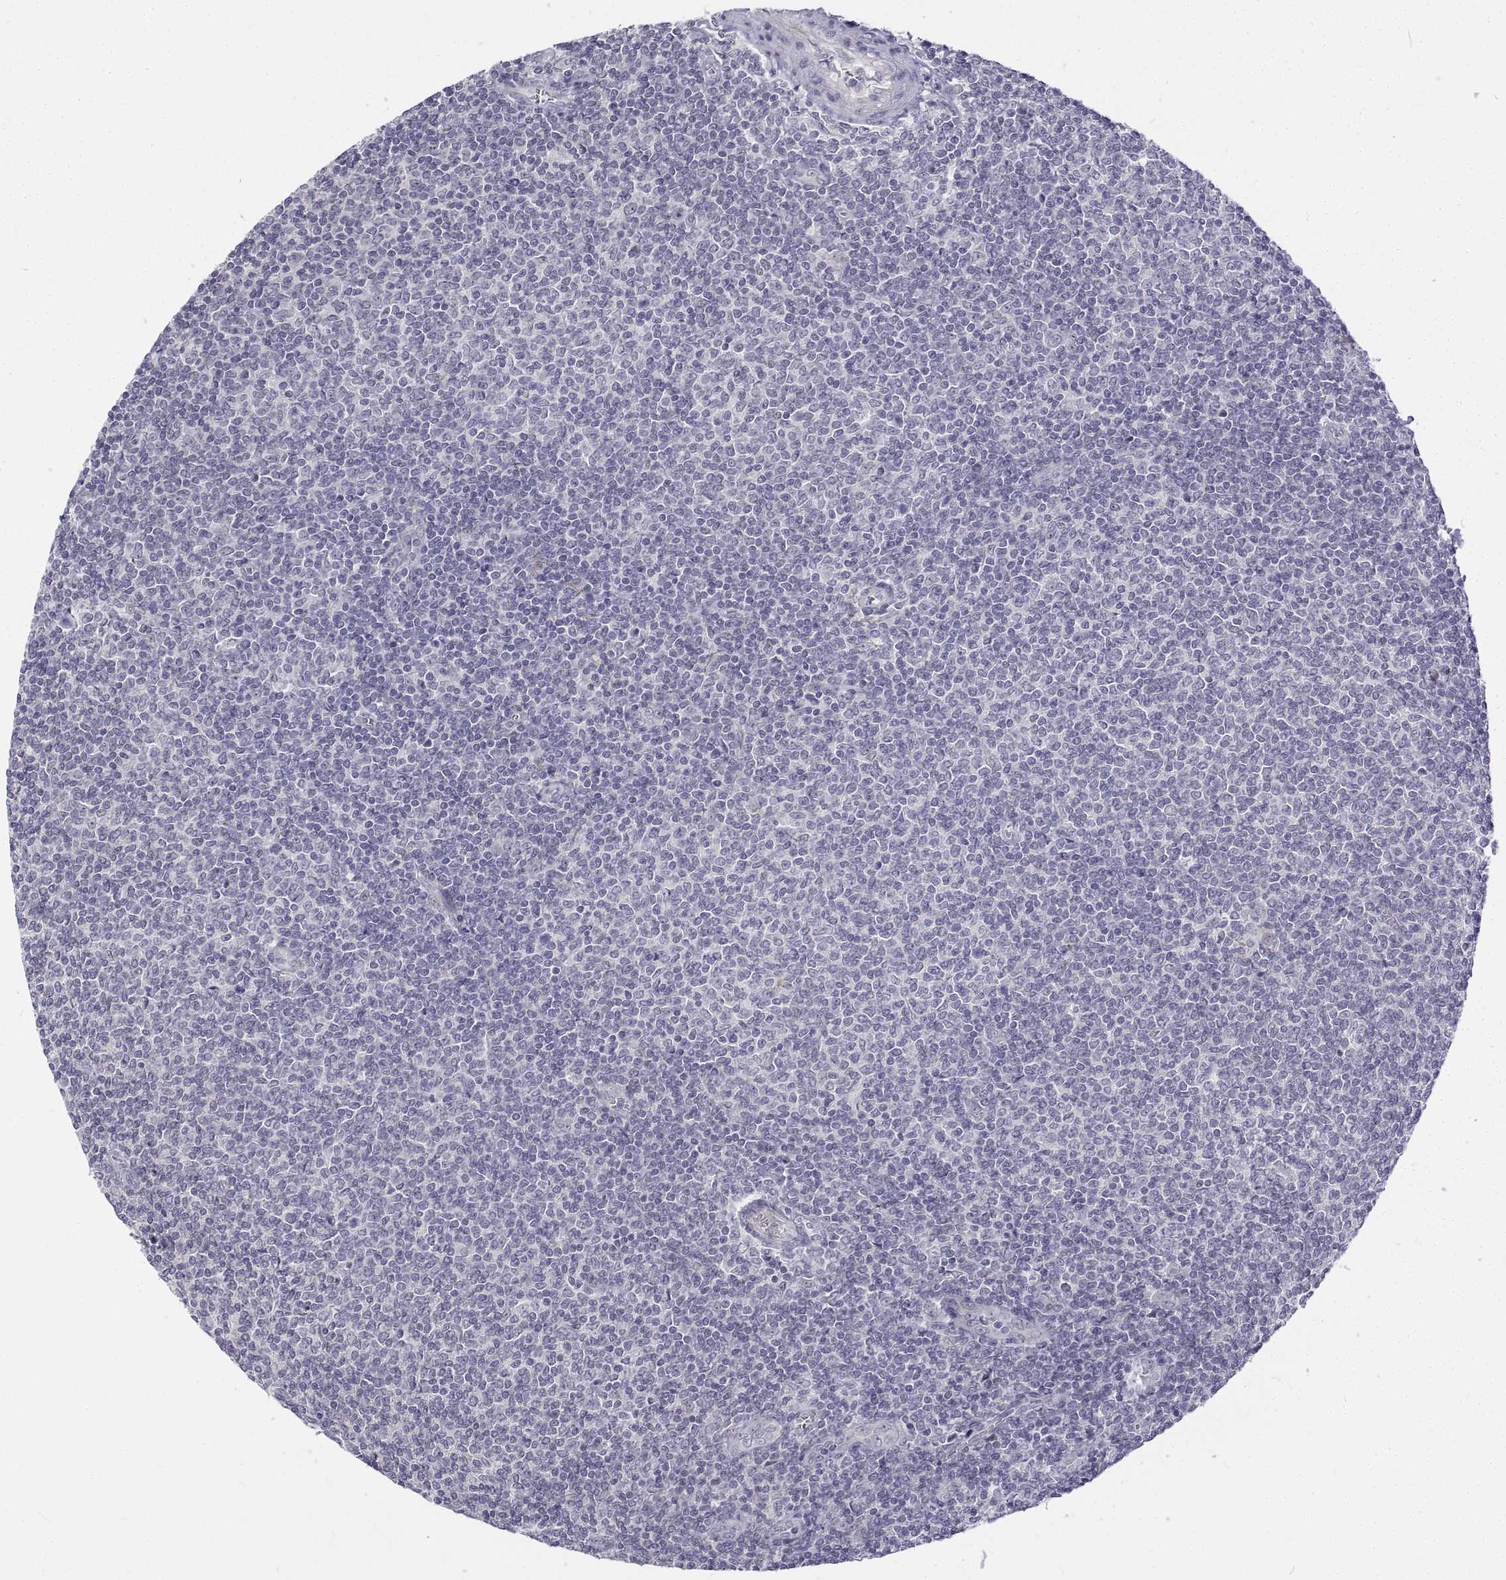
{"staining": {"intensity": "negative", "quantity": "none", "location": "none"}, "tissue": "lymphoma", "cell_type": "Tumor cells", "image_type": "cancer", "snomed": [{"axis": "morphology", "description": "Malignant lymphoma, non-Hodgkin's type, Low grade"}, {"axis": "topography", "description": "Lymph node"}], "caption": "Immunohistochemistry (IHC) photomicrograph of neoplastic tissue: lymphoma stained with DAB (3,3'-diaminobenzidine) shows no significant protein positivity in tumor cells.", "gene": "ANO2", "patient": {"sex": "male", "age": 52}}